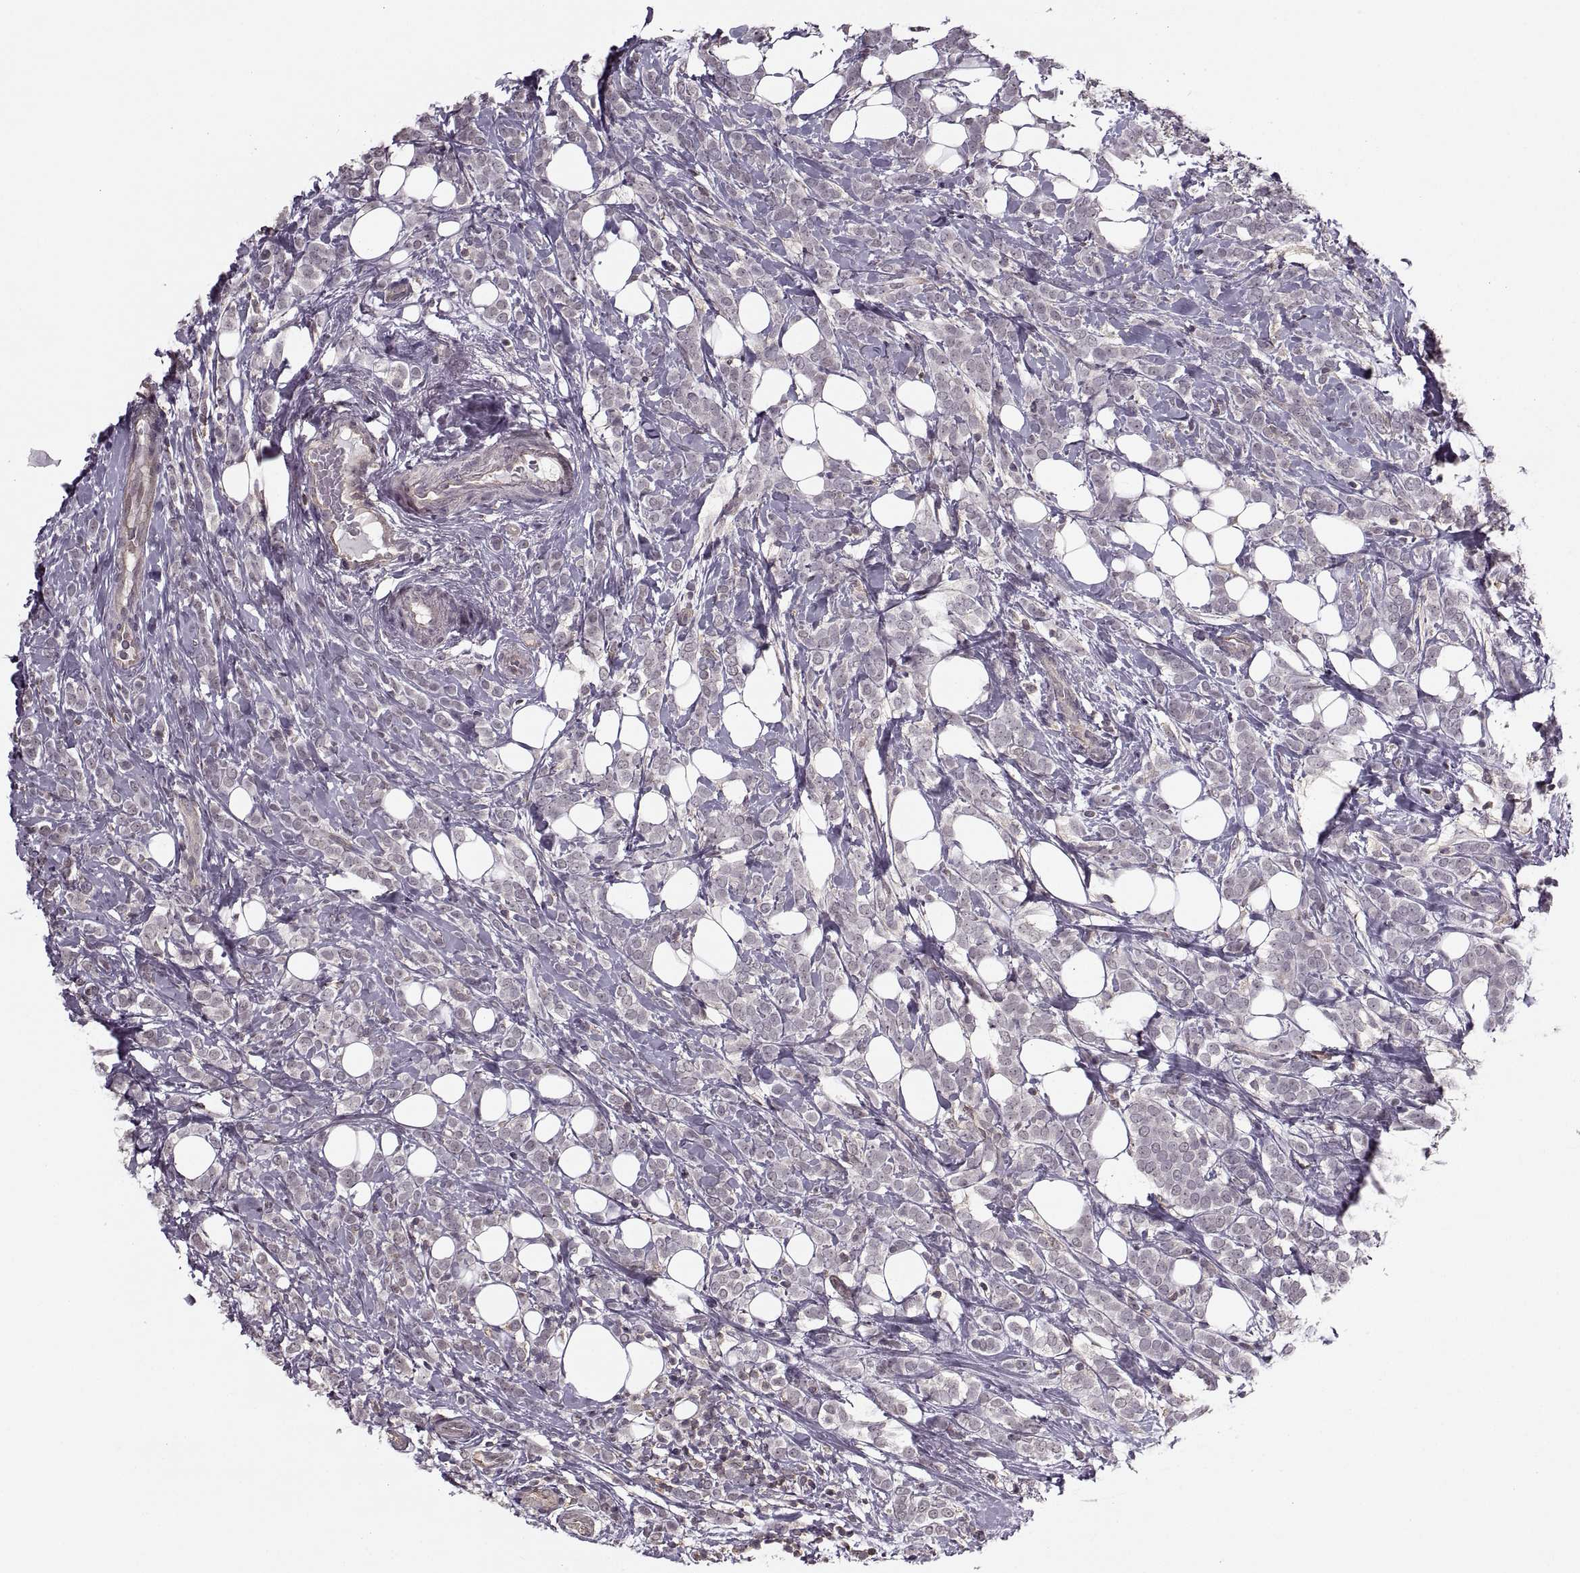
{"staining": {"intensity": "negative", "quantity": "none", "location": "none"}, "tissue": "breast cancer", "cell_type": "Tumor cells", "image_type": "cancer", "snomed": [{"axis": "morphology", "description": "Lobular carcinoma"}, {"axis": "topography", "description": "Breast"}], "caption": "Immunohistochemistry (IHC) photomicrograph of human breast cancer stained for a protein (brown), which exhibits no expression in tumor cells.", "gene": "LUZP2", "patient": {"sex": "female", "age": 49}}